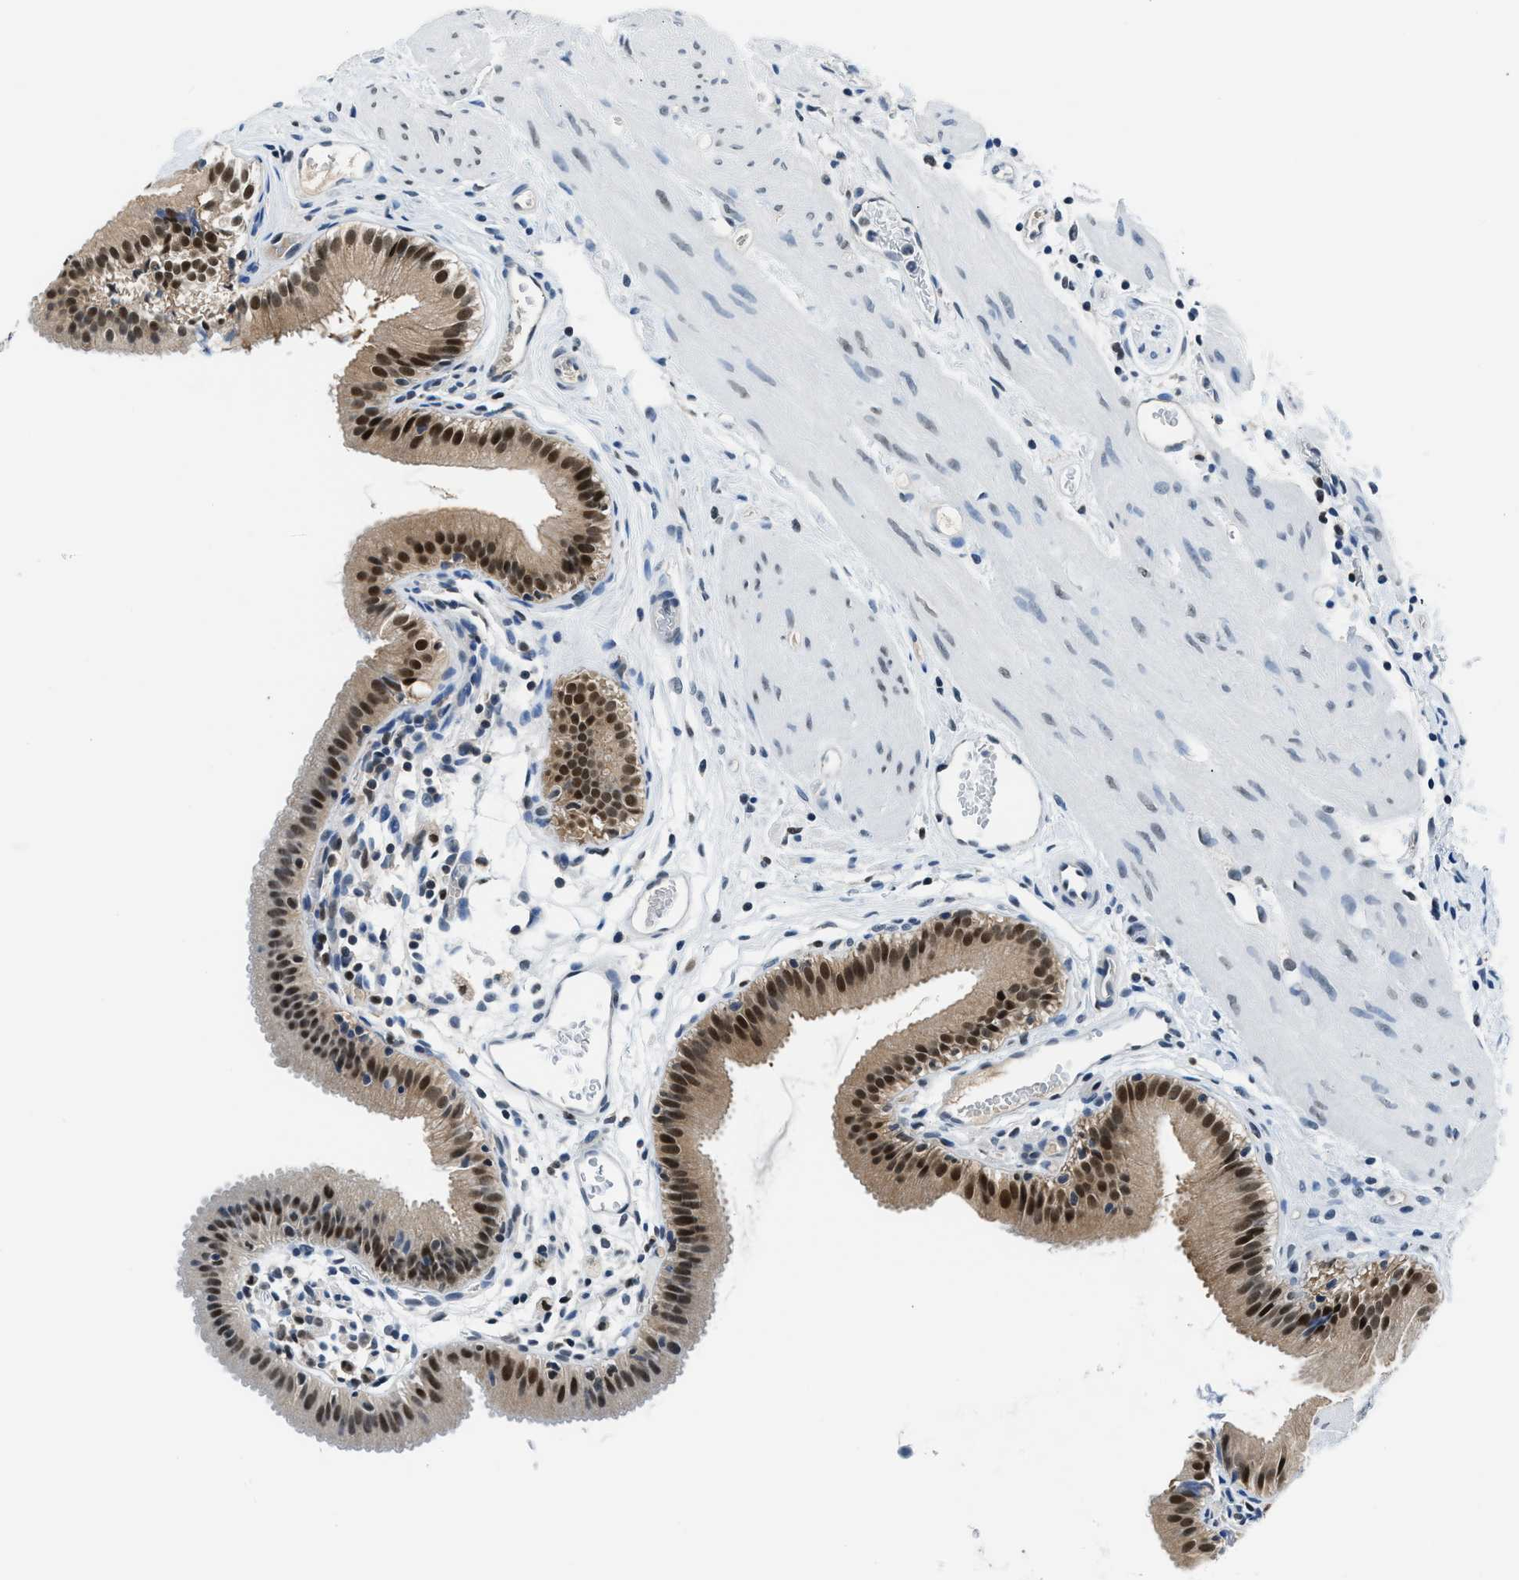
{"staining": {"intensity": "strong", "quantity": "25%-75%", "location": "cytoplasmic/membranous,nuclear"}, "tissue": "gallbladder", "cell_type": "Glandular cells", "image_type": "normal", "snomed": [{"axis": "morphology", "description": "Normal tissue, NOS"}, {"axis": "topography", "description": "Gallbladder"}], "caption": "Immunohistochemistry (IHC) histopathology image of benign gallbladder: gallbladder stained using immunohistochemistry (IHC) reveals high levels of strong protein expression localized specifically in the cytoplasmic/membranous,nuclear of glandular cells, appearing as a cytoplasmic/membranous,nuclear brown color.", "gene": "ALX1", "patient": {"sex": "female", "age": 26}}